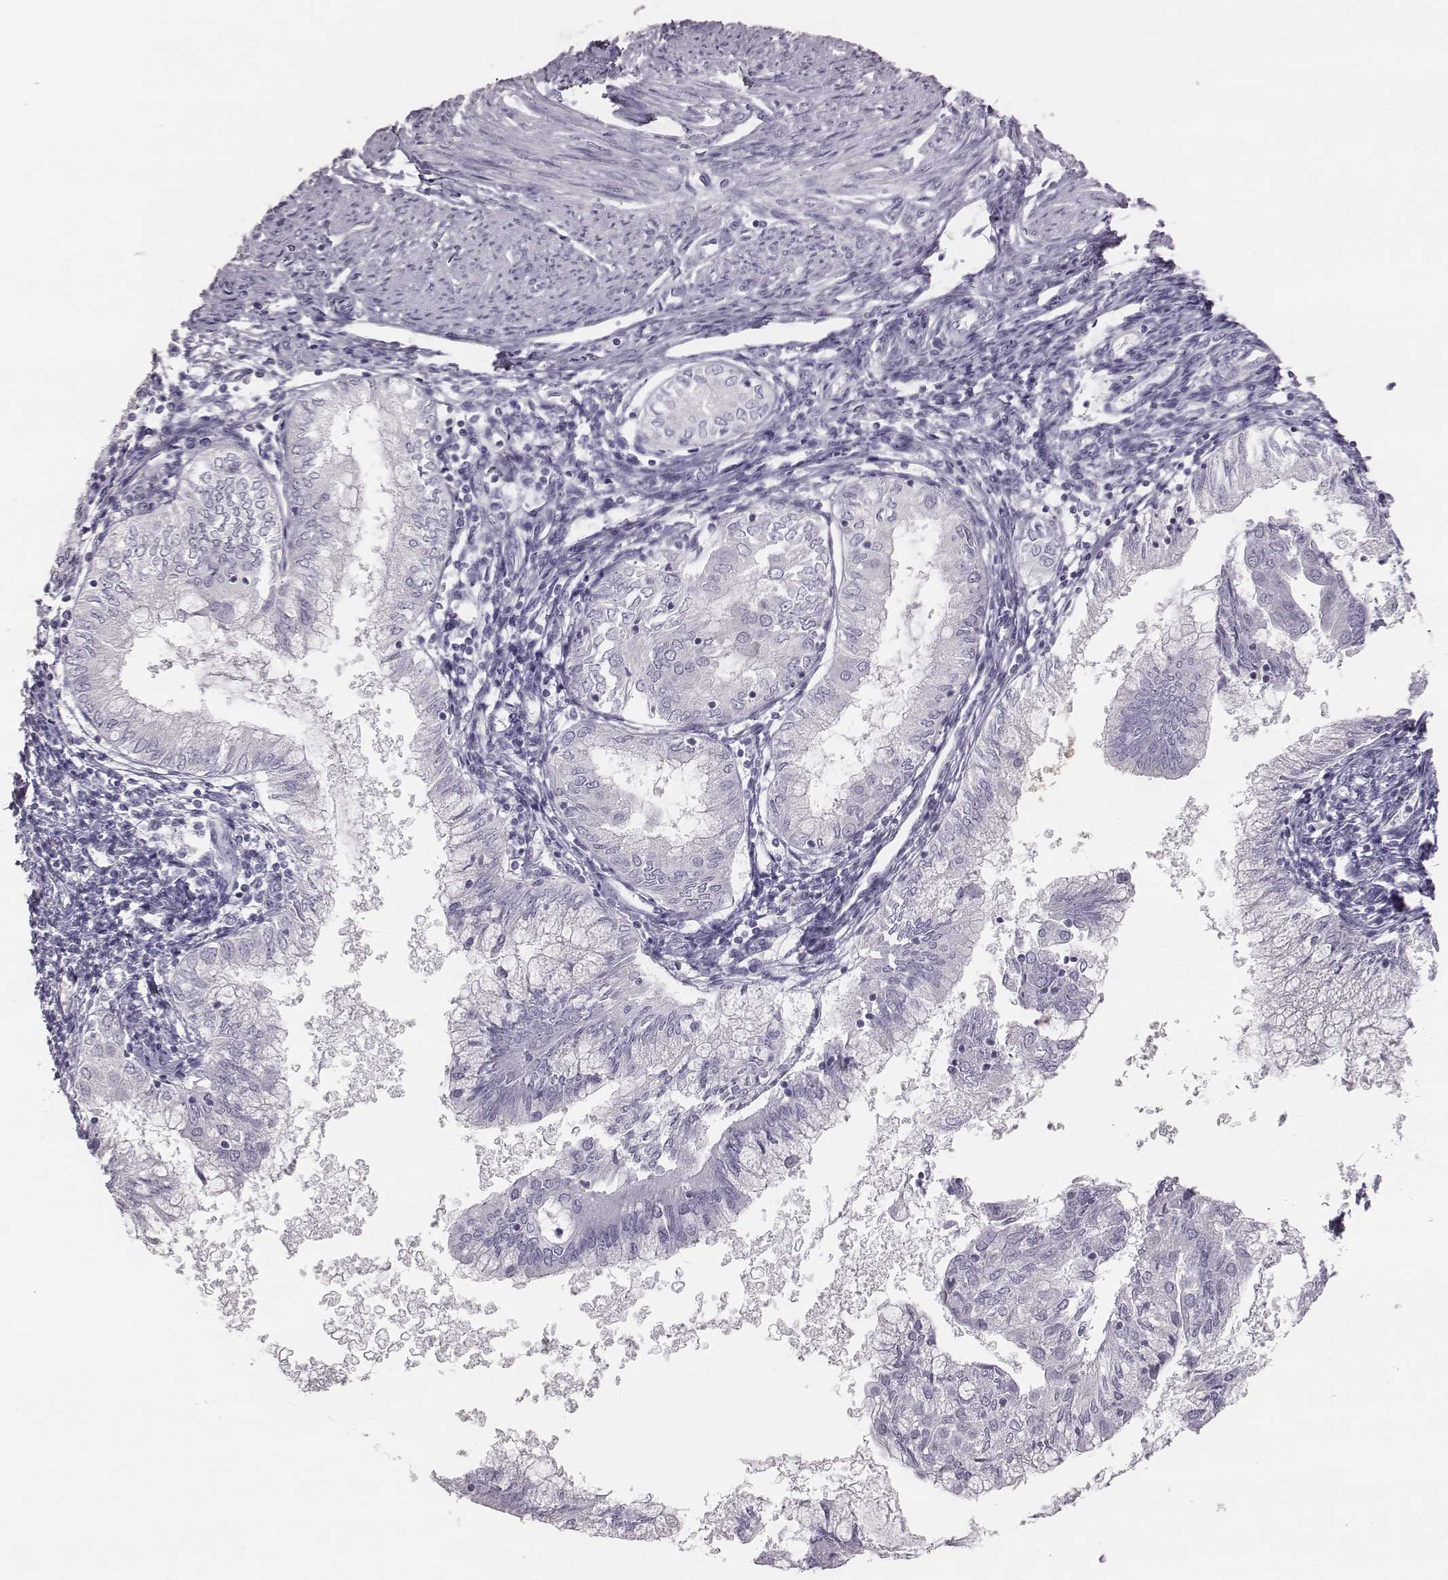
{"staining": {"intensity": "negative", "quantity": "none", "location": "none"}, "tissue": "endometrial cancer", "cell_type": "Tumor cells", "image_type": "cancer", "snomed": [{"axis": "morphology", "description": "Adenocarcinoma, NOS"}, {"axis": "topography", "description": "Endometrium"}], "caption": "A micrograph of endometrial cancer (adenocarcinoma) stained for a protein shows no brown staining in tumor cells.", "gene": "C6orf58", "patient": {"sex": "female", "age": 68}}